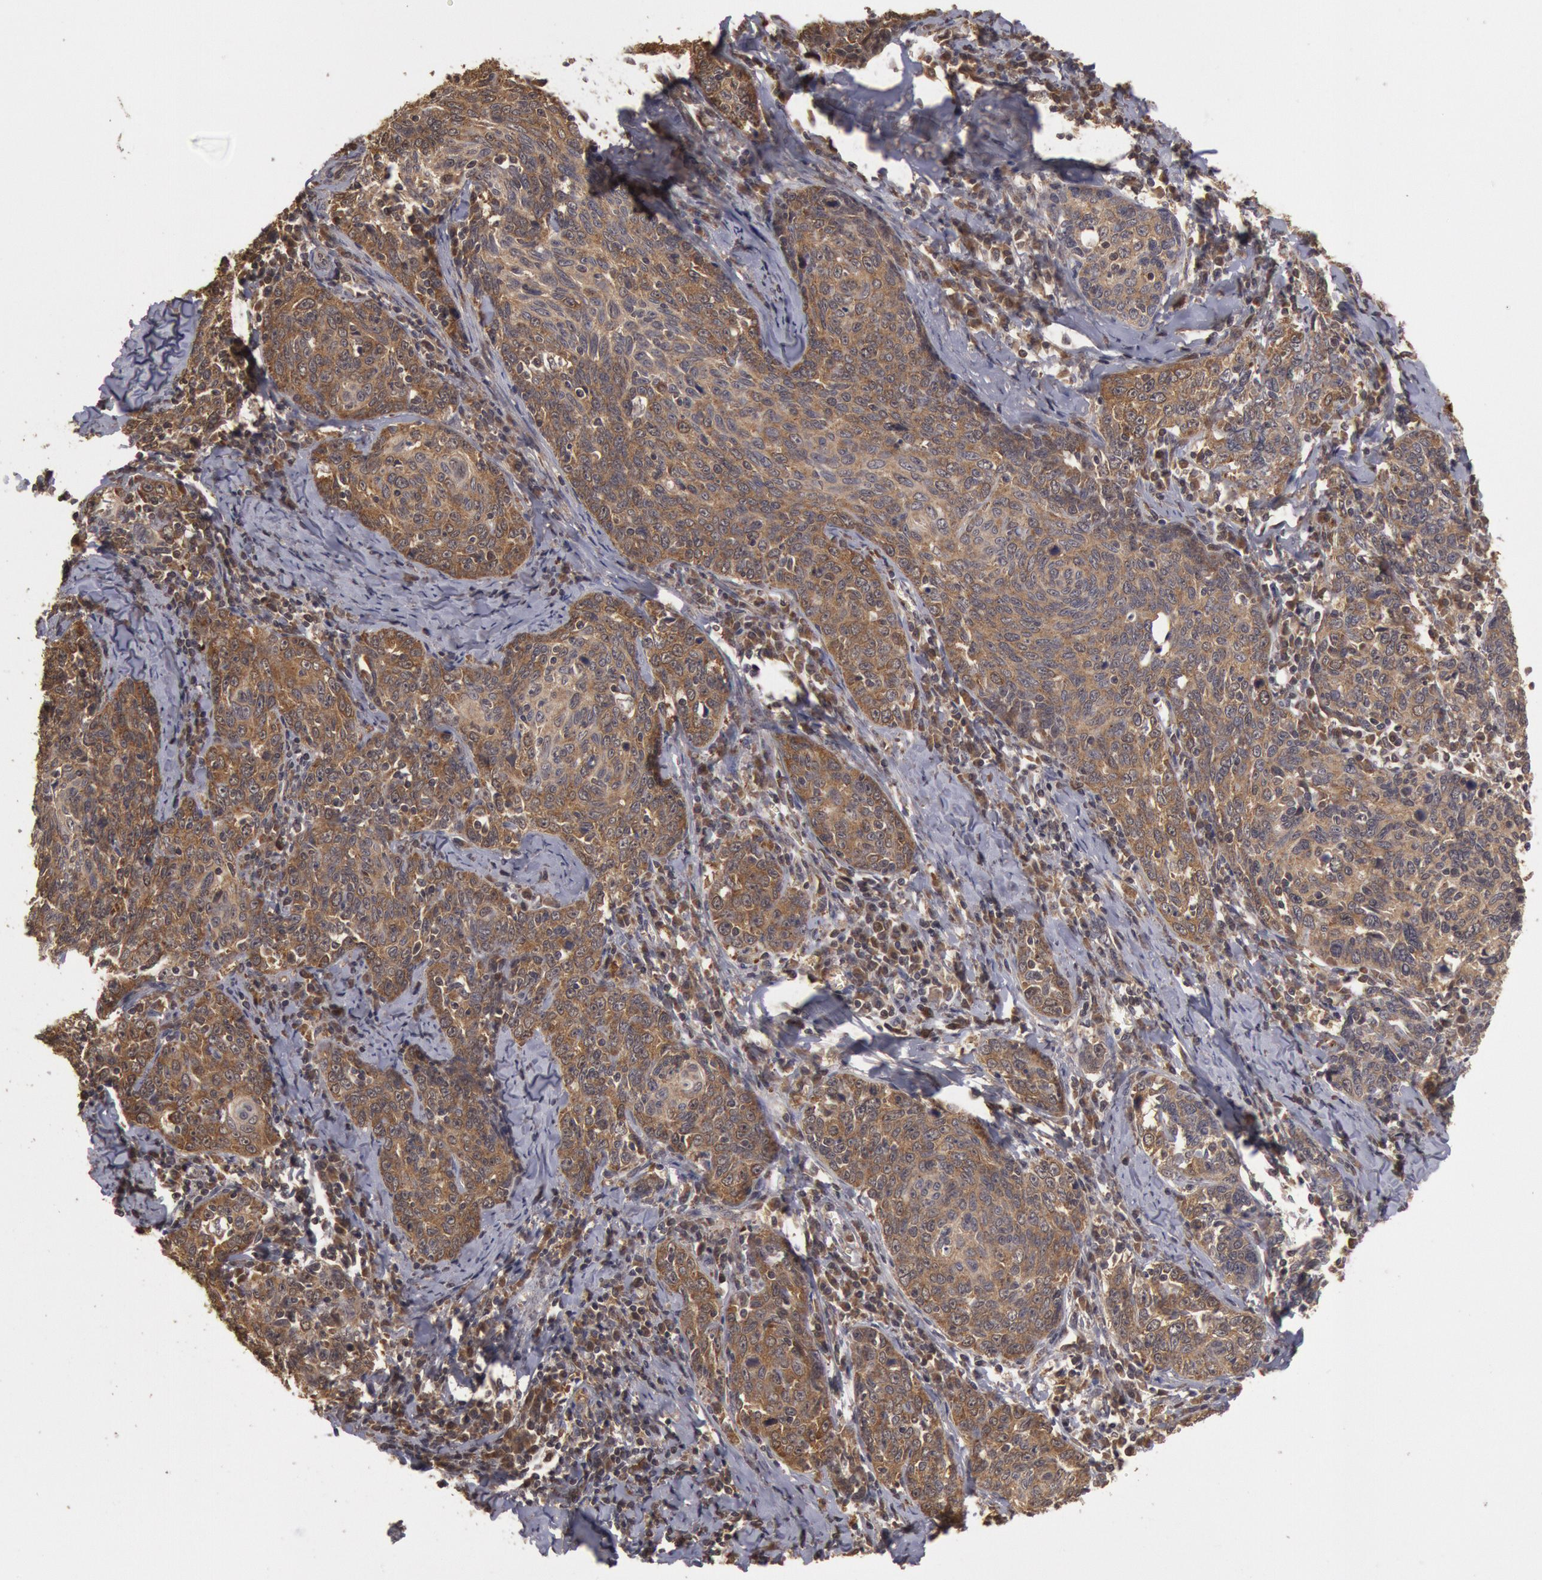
{"staining": {"intensity": "moderate", "quantity": ">75%", "location": "cytoplasmic/membranous,nuclear"}, "tissue": "cervical cancer", "cell_type": "Tumor cells", "image_type": "cancer", "snomed": [{"axis": "morphology", "description": "Squamous cell carcinoma, NOS"}, {"axis": "topography", "description": "Cervix"}], "caption": "Tumor cells show moderate cytoplasmic/membranous and nuclear positivity in approximately >75% of cells in squamous cell carcinoma (cervical).", "gene": "USP14", "patient": {"sex": "female", "age": 41}}